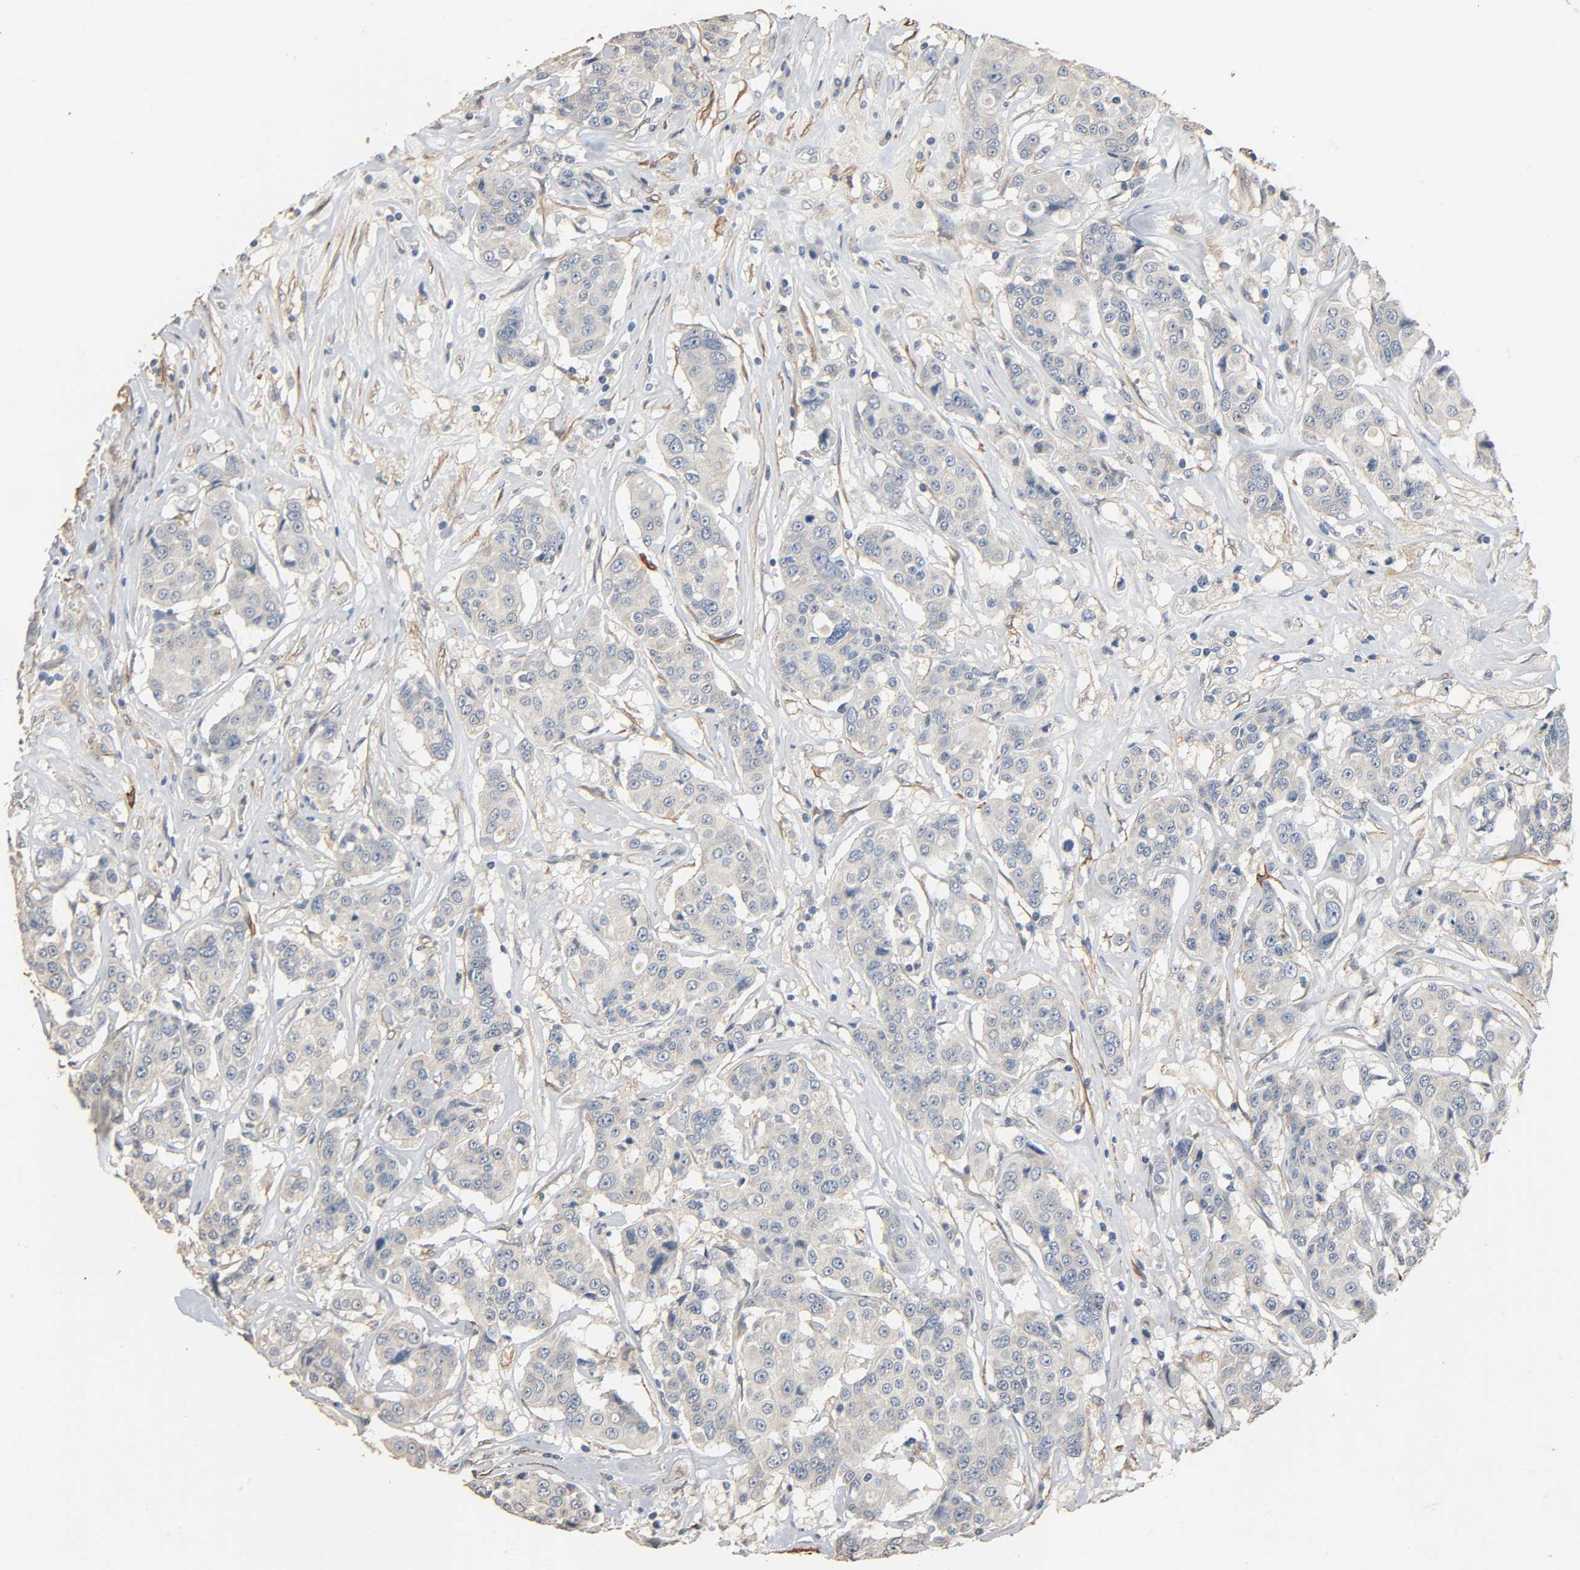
{"staining": {"intensity": "weak", "quantity": ">75%", "location": "cytoplasmic/membranous"}, "tissue": "breast cancer", "cell_type": "Tumor cells", "image_type": "cancer", "snomed": [{"axis": "morphology", "description": "Duct carcinoma"}, {"axis": "topography", "description": "Breast"}], "caption": "Weak cytoplasmic/membranous protein expression is identified in approximately >75% of tumor cells in breast cancer (invasive ductal carcinoma).", "gene": "GSTA3", "patient": {"sex": "female", "age": 27}}